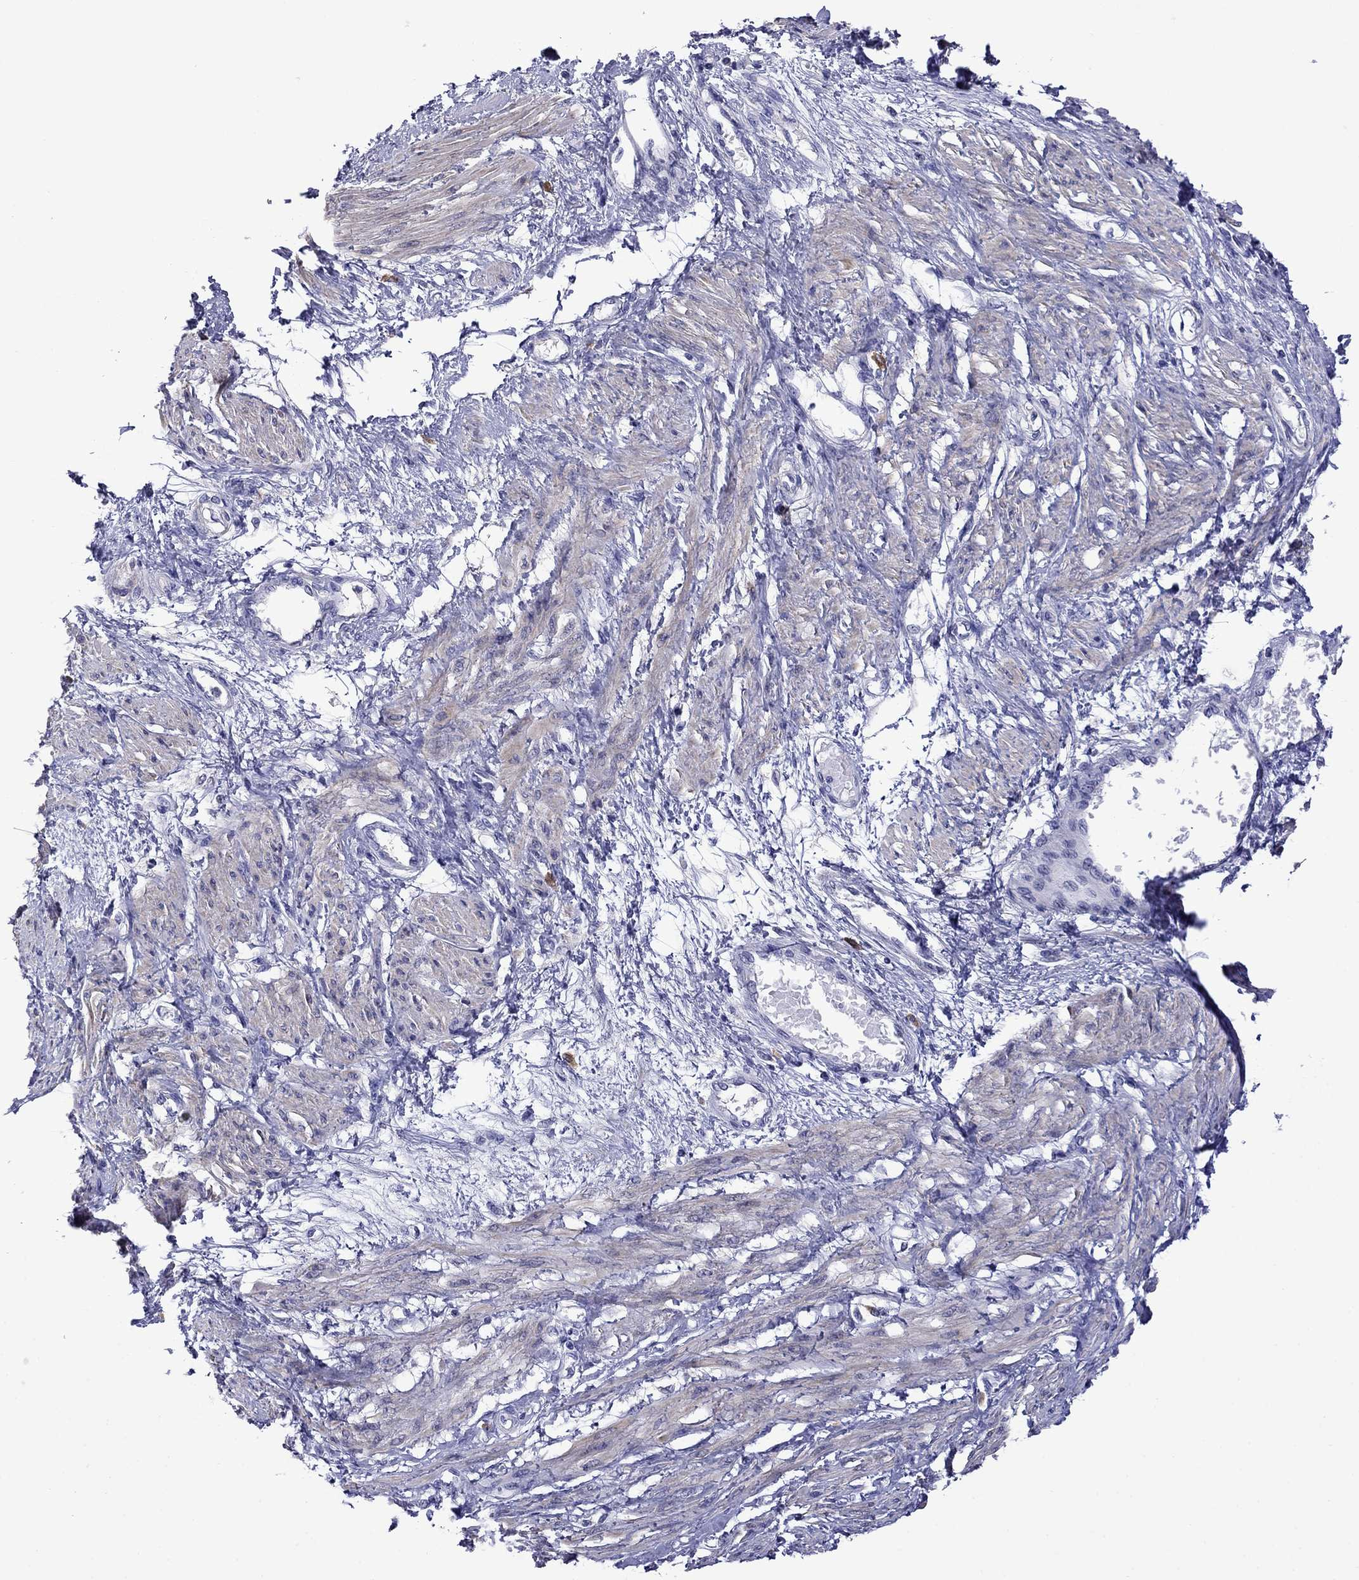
{"staining": {"intensity": "negative", "quantity": "none", "location": "none"}, "tissue": "smooth muscle", "cell_type": "Smooth muscle cells", "image_type": "normal", "snomed": [{"axis": "morphology", "description": "Normal tissue, NOS"}, {"axis": "topography", "description": "Smooth muscle"}, {"axis": "topography", "description": "Uterus"}], "caption": "IHC image of normal smooth muscle stained for a protein (brown), which exhibits no positivity in smooth muscle cells.", "gene": "STAR", "patient": {"sex": "female", "age": 39}}